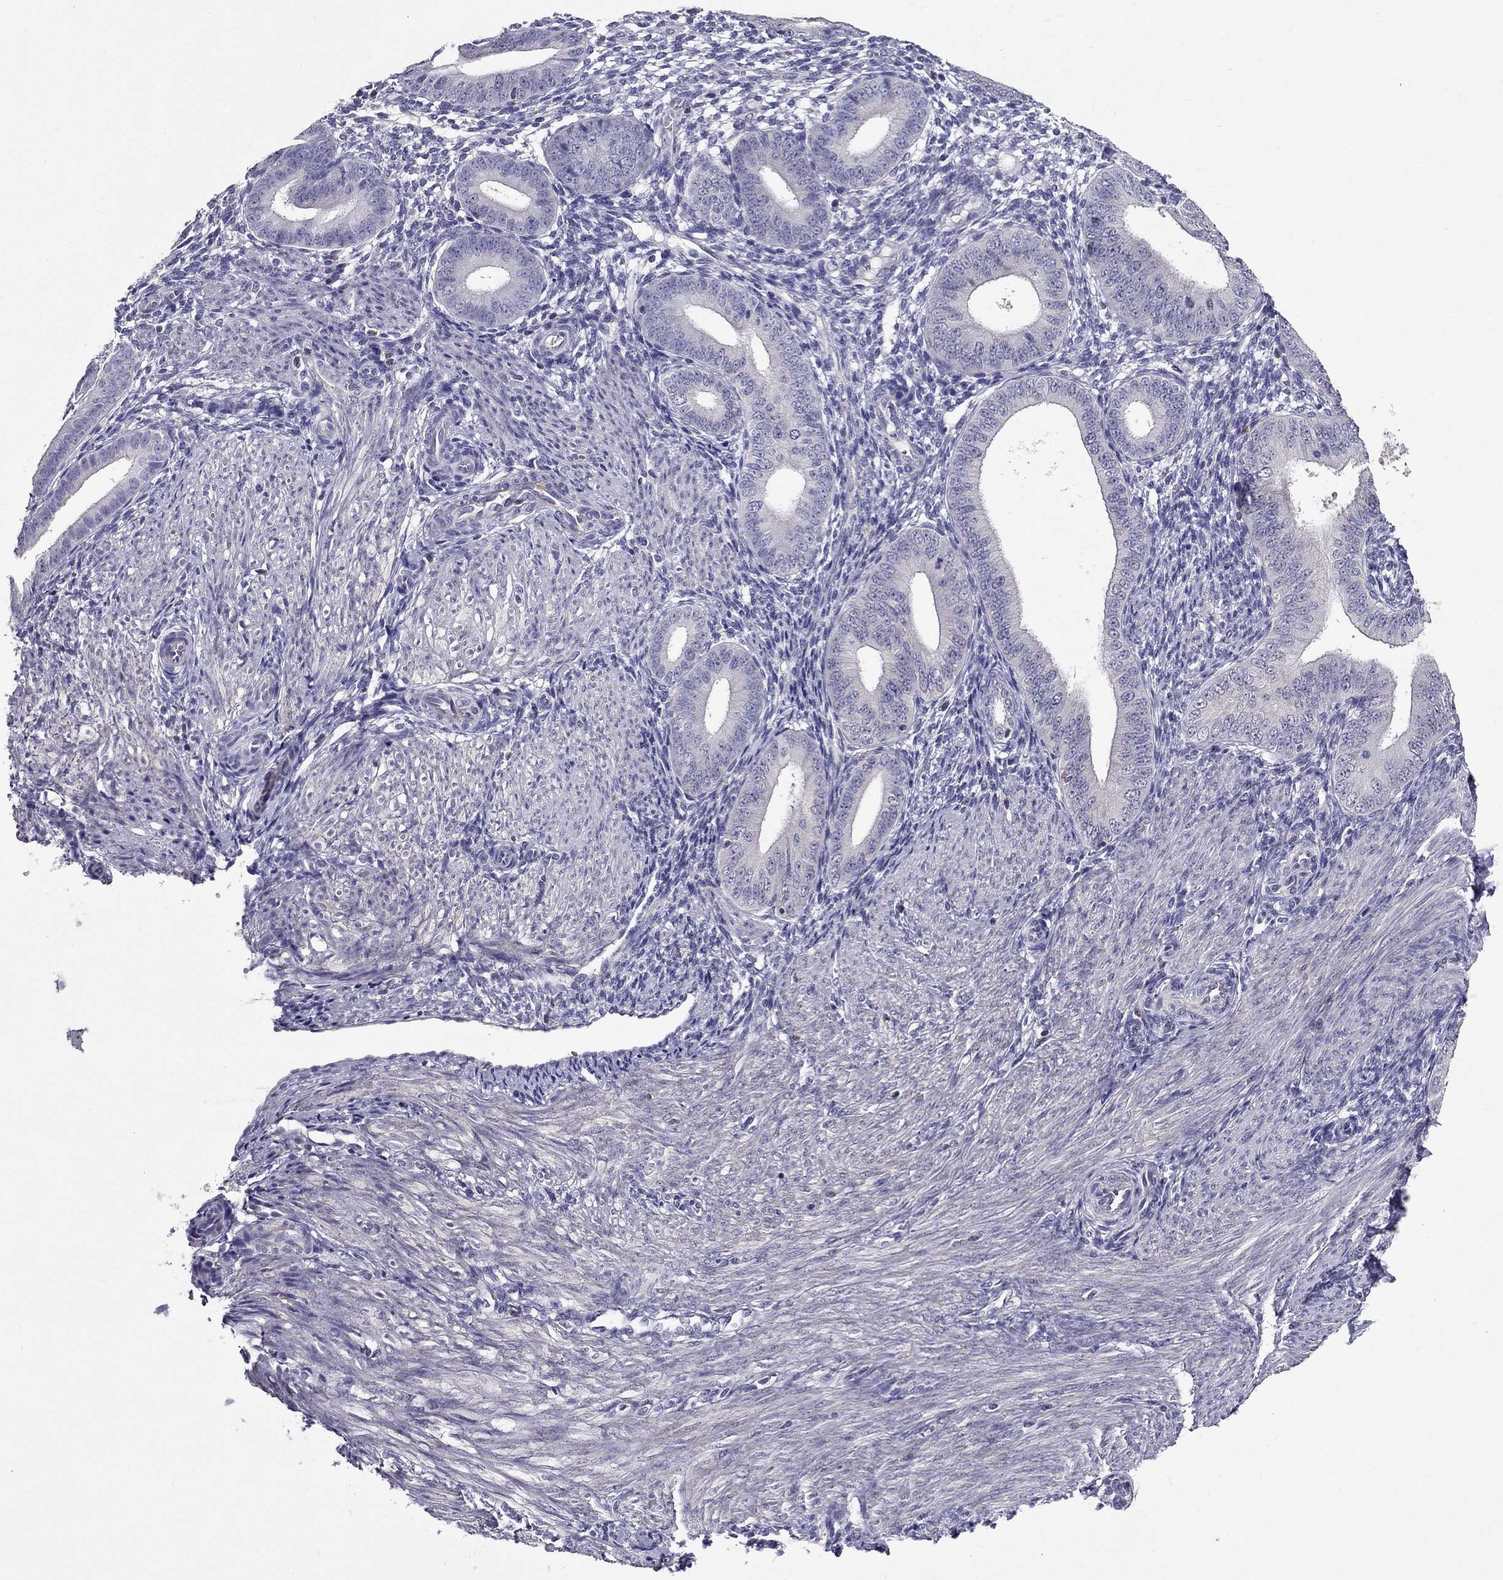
{"staining": {"intensity": "negative", "quantity": "none", "location": "none"}, "tissue": "endometrium", "cell_type": "Cells in endometrial stroma", "image_type": "normal", "snomed": [{"axis": "morphology", "description": "Normal tissue, NOS"}, {"axis": "topography", "description": "Endometrium"}], "caption": "This is an immunohistochemistry image of benign human endometrium. There is no staining in cells in endometrial stroma.", "gene": "AAK1", "patient": {"sex": "female", "age": 39}}